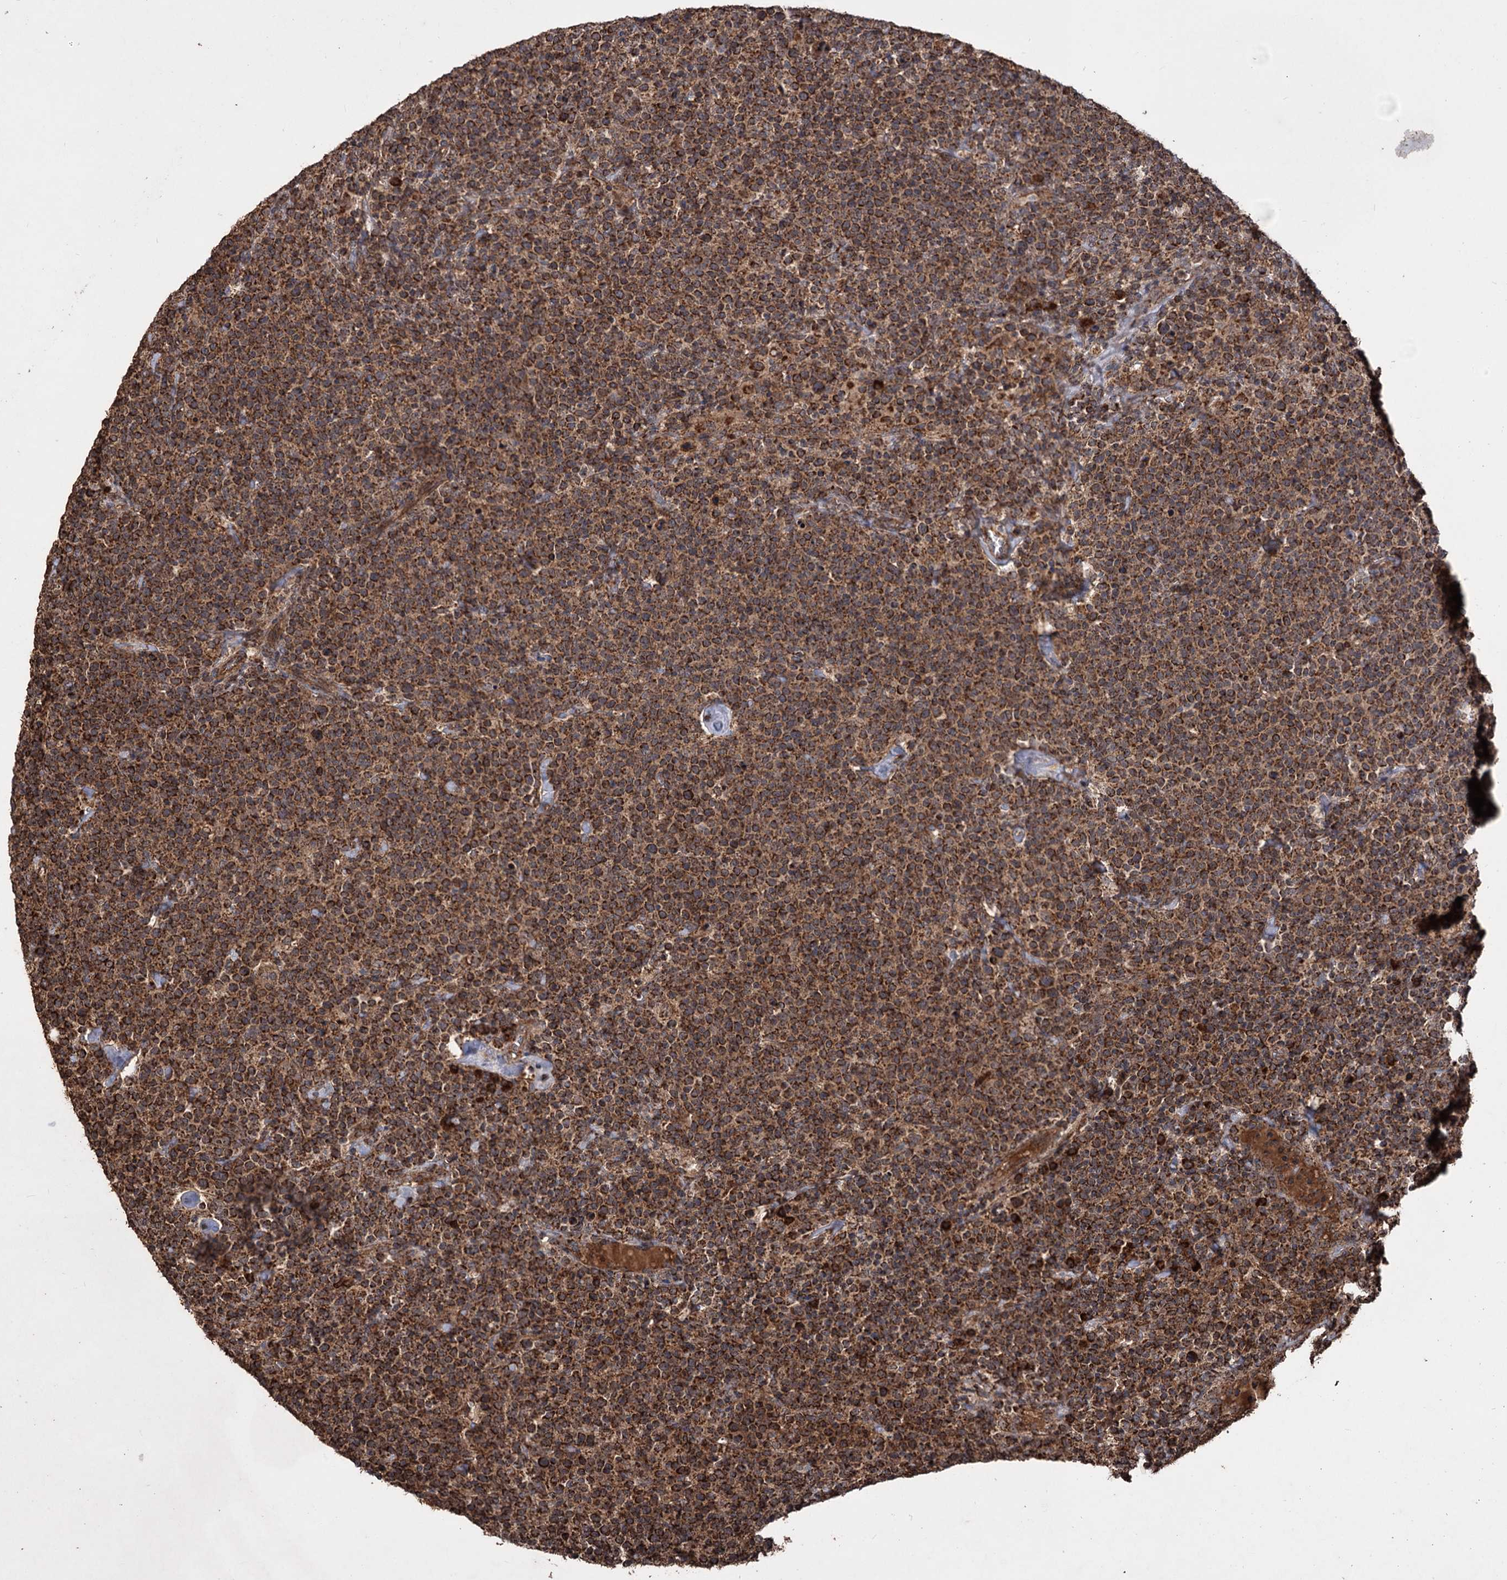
{"staining": {"intensity": "strong", "quantity": ">75%", "location": "cytoplasmic/membranous"}, "tissue": "lymphoma", "cell_type": "Tumor cells", "image_type": "cancer", "snomed": [{"axis": "morphology", "description": "Malignant lymphoma, non-Hodgkin's type, High grade"}, {"axis": "topography", "description": "Lymph node"}], "caption": "Tumor cells display high levels of strong cytoplasmic/membranous staining in approximately >75% of cells in lymphoma. (DAB = brown stain, brightfield microscopy at high magnification).", "gene": "IPO4", "patient": {"sex": "male", "age": 61}}